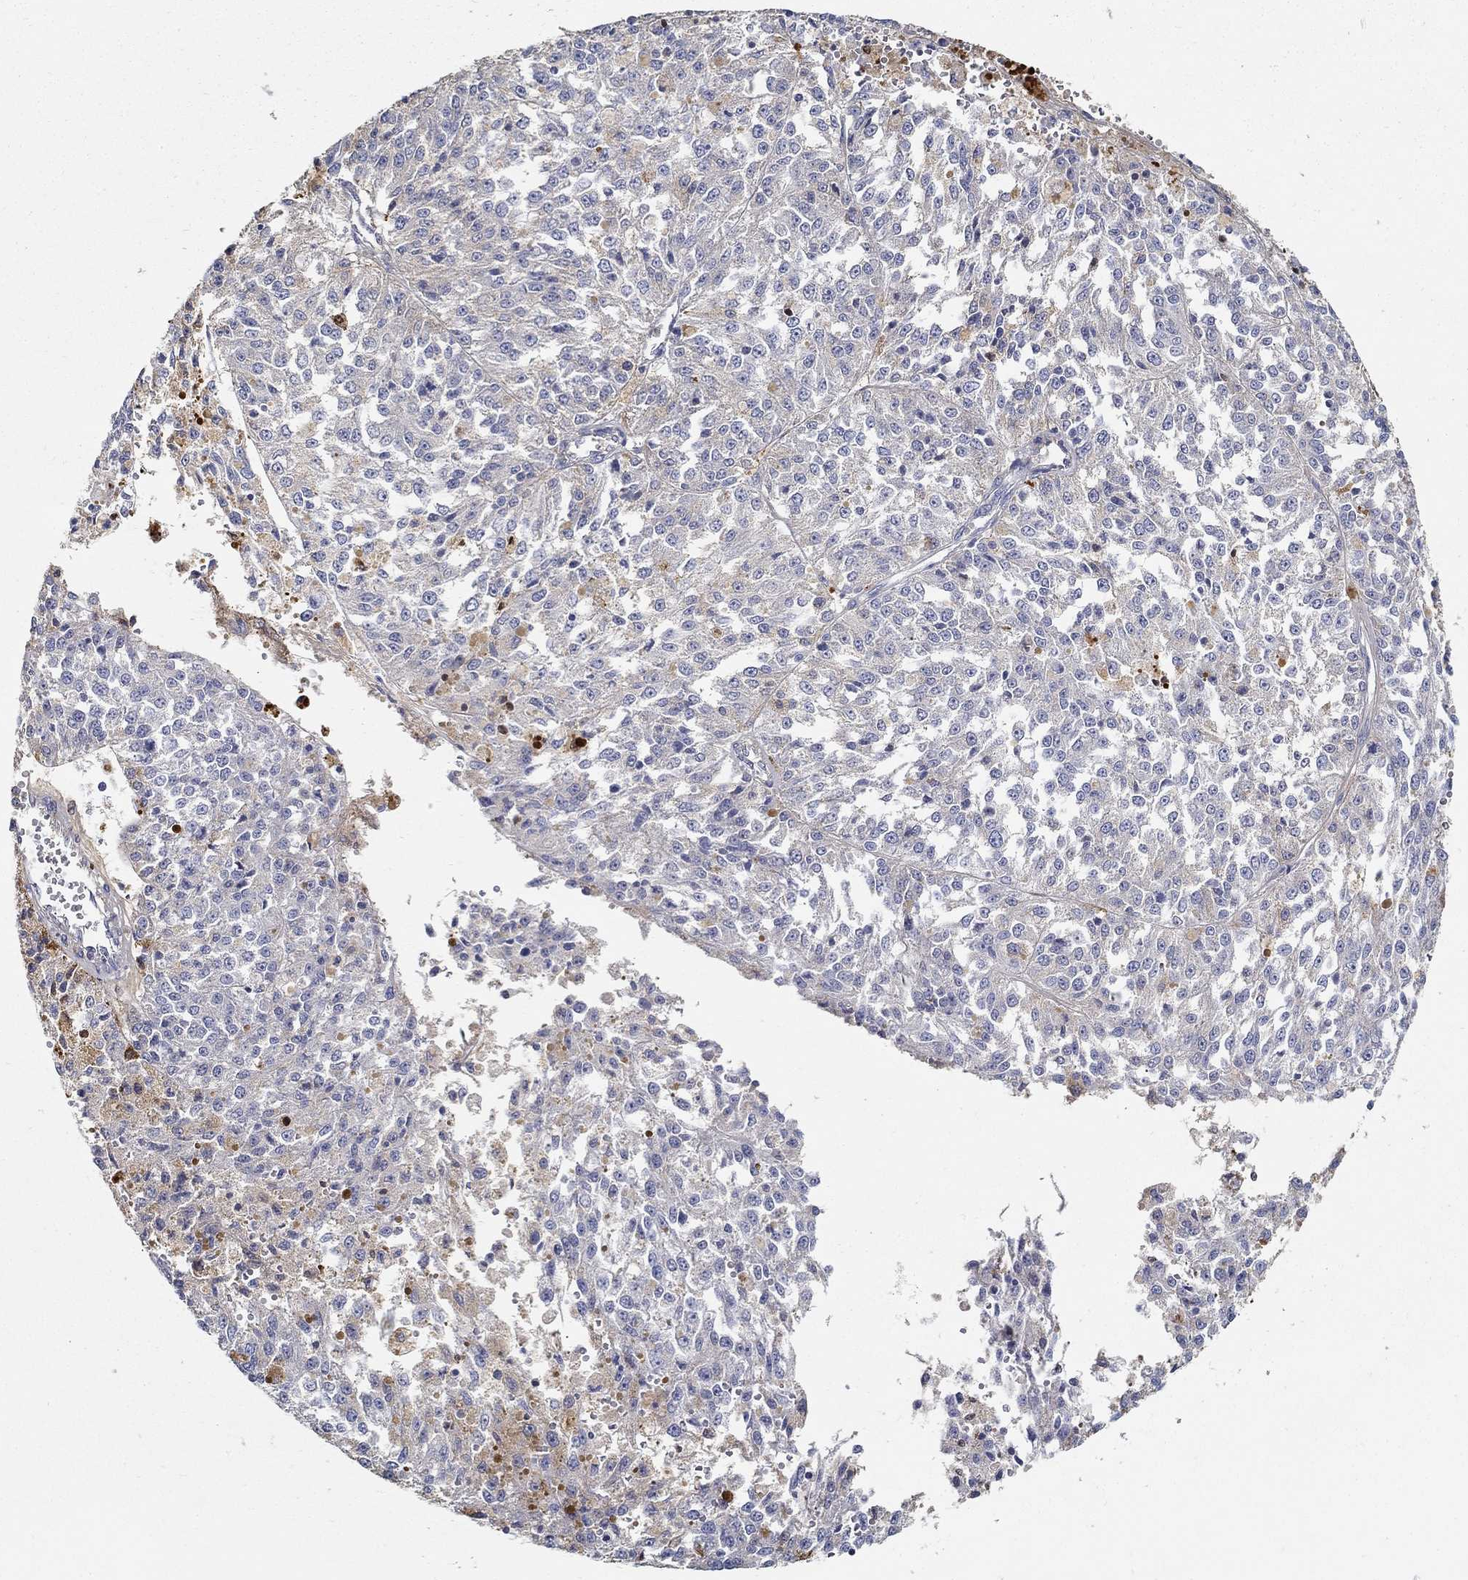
{"staining": {"intensity": "negative", "quantity": "none", "location": "none"}, "tissue": "melanoma", "cell_type": "Tumor cells", "image_type": "cancer", "snomed": [{"axis": "morphology", "description": "Malignant melanoma, Metastatic site"}, {"axis": "topography", "description": "Lymph node"}], "caption": "This is an IHC photomicrograph of melanoma. There is no staining in tumor cells.", "gene": "TGFBI", "patient": {"sex": "female", "age": 64}}